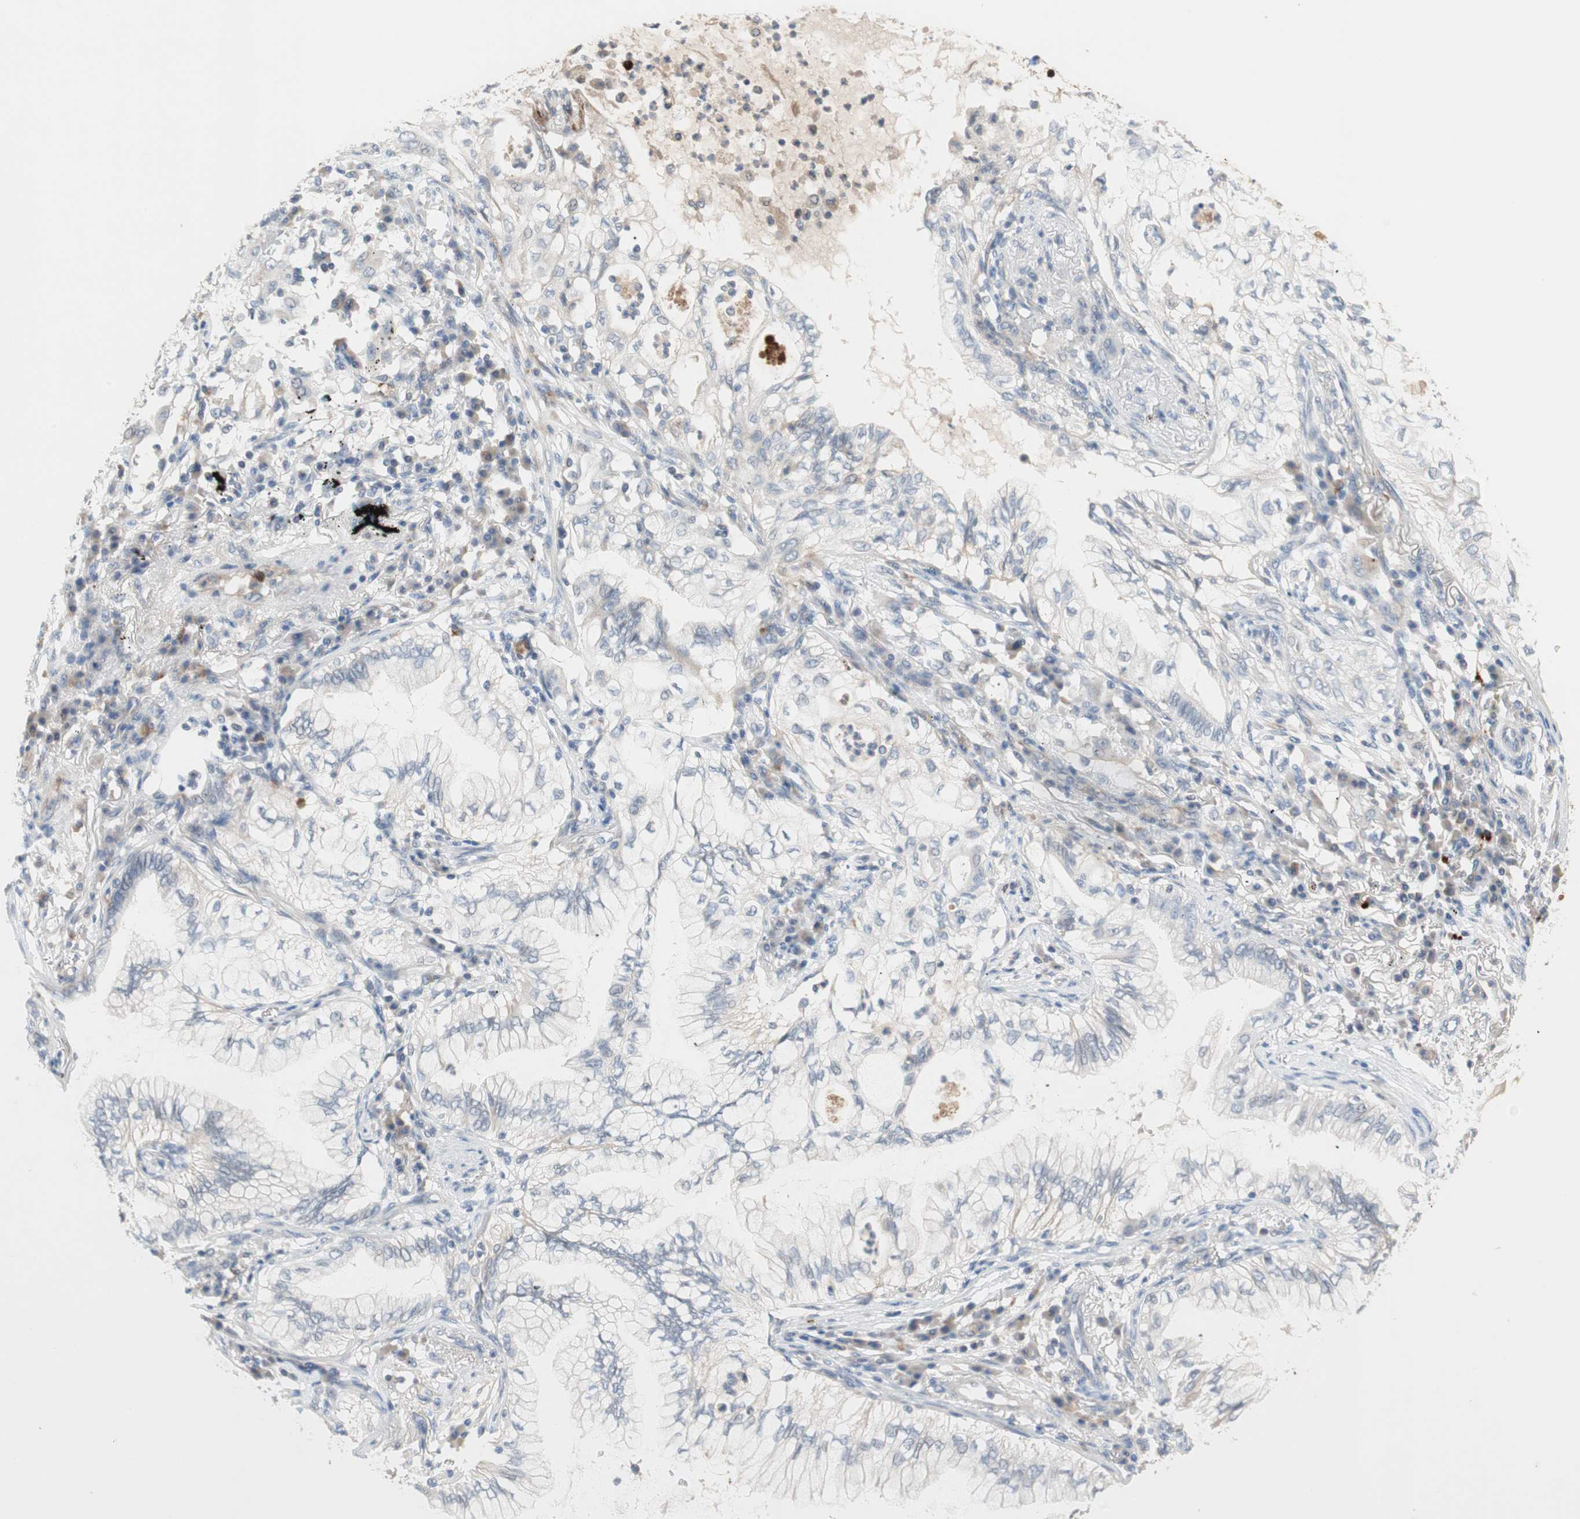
{"staining": {"intensity": "negative", "quantity": "none", "location": "none"}, "tissue": "lung cancer", "cell_type": "Tumor cells", "image_type": "cancer", "snomed": [{"axis": "morphology", "description": "Adenocarcinoma, NOS"}, {"axis": "topography", "description": "Lung"}], "caption": "Immunohistochemical staining of human lung cancer reveals no significant expression in tumor cells.", "gene": "PDZK1", "patient": {"sex": "female", "age": 70}}